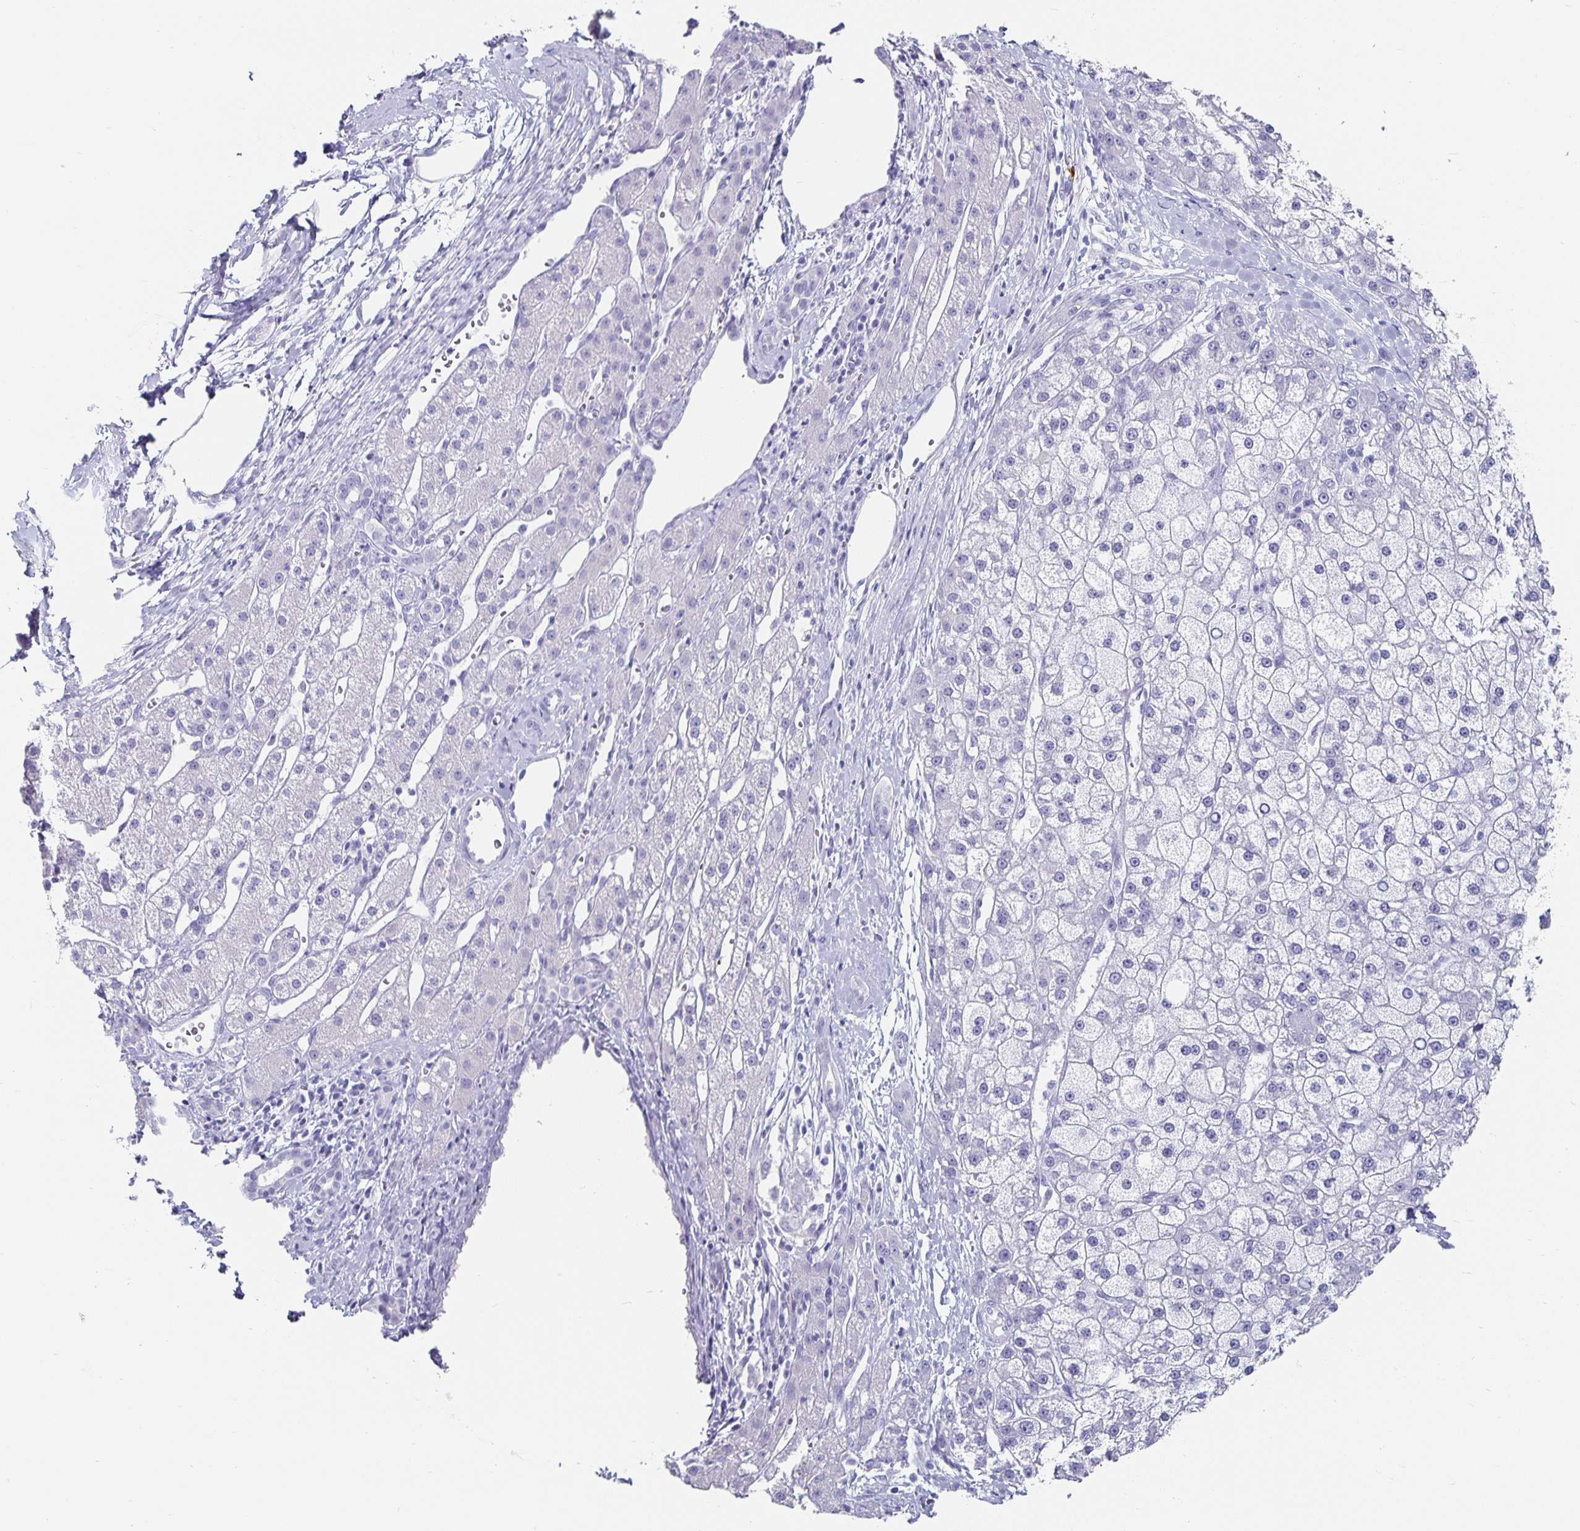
{"staining": {"intensity": "negative", "quantity": "none", "location": "none"}, "tissue": "liver cancer", "cell_type": "Tumor cells", "image_type": "cancer", "snomed": [{"axis": "morphology", "description": "Carcinoma, Hepatocellular, NOS"}, {"axis": "topography", "description": "Liver"}], "caption": "Immunohistochemistry micrograph of neoplastic tissue: liver cancer (hepatocellular carcinoma) stained with DAB (3,3'-diaminobenzidine) displays no significant protein expression in tumor cells.", "gene": "CHGA", "patient": {"sex": "male", "age": 67}}